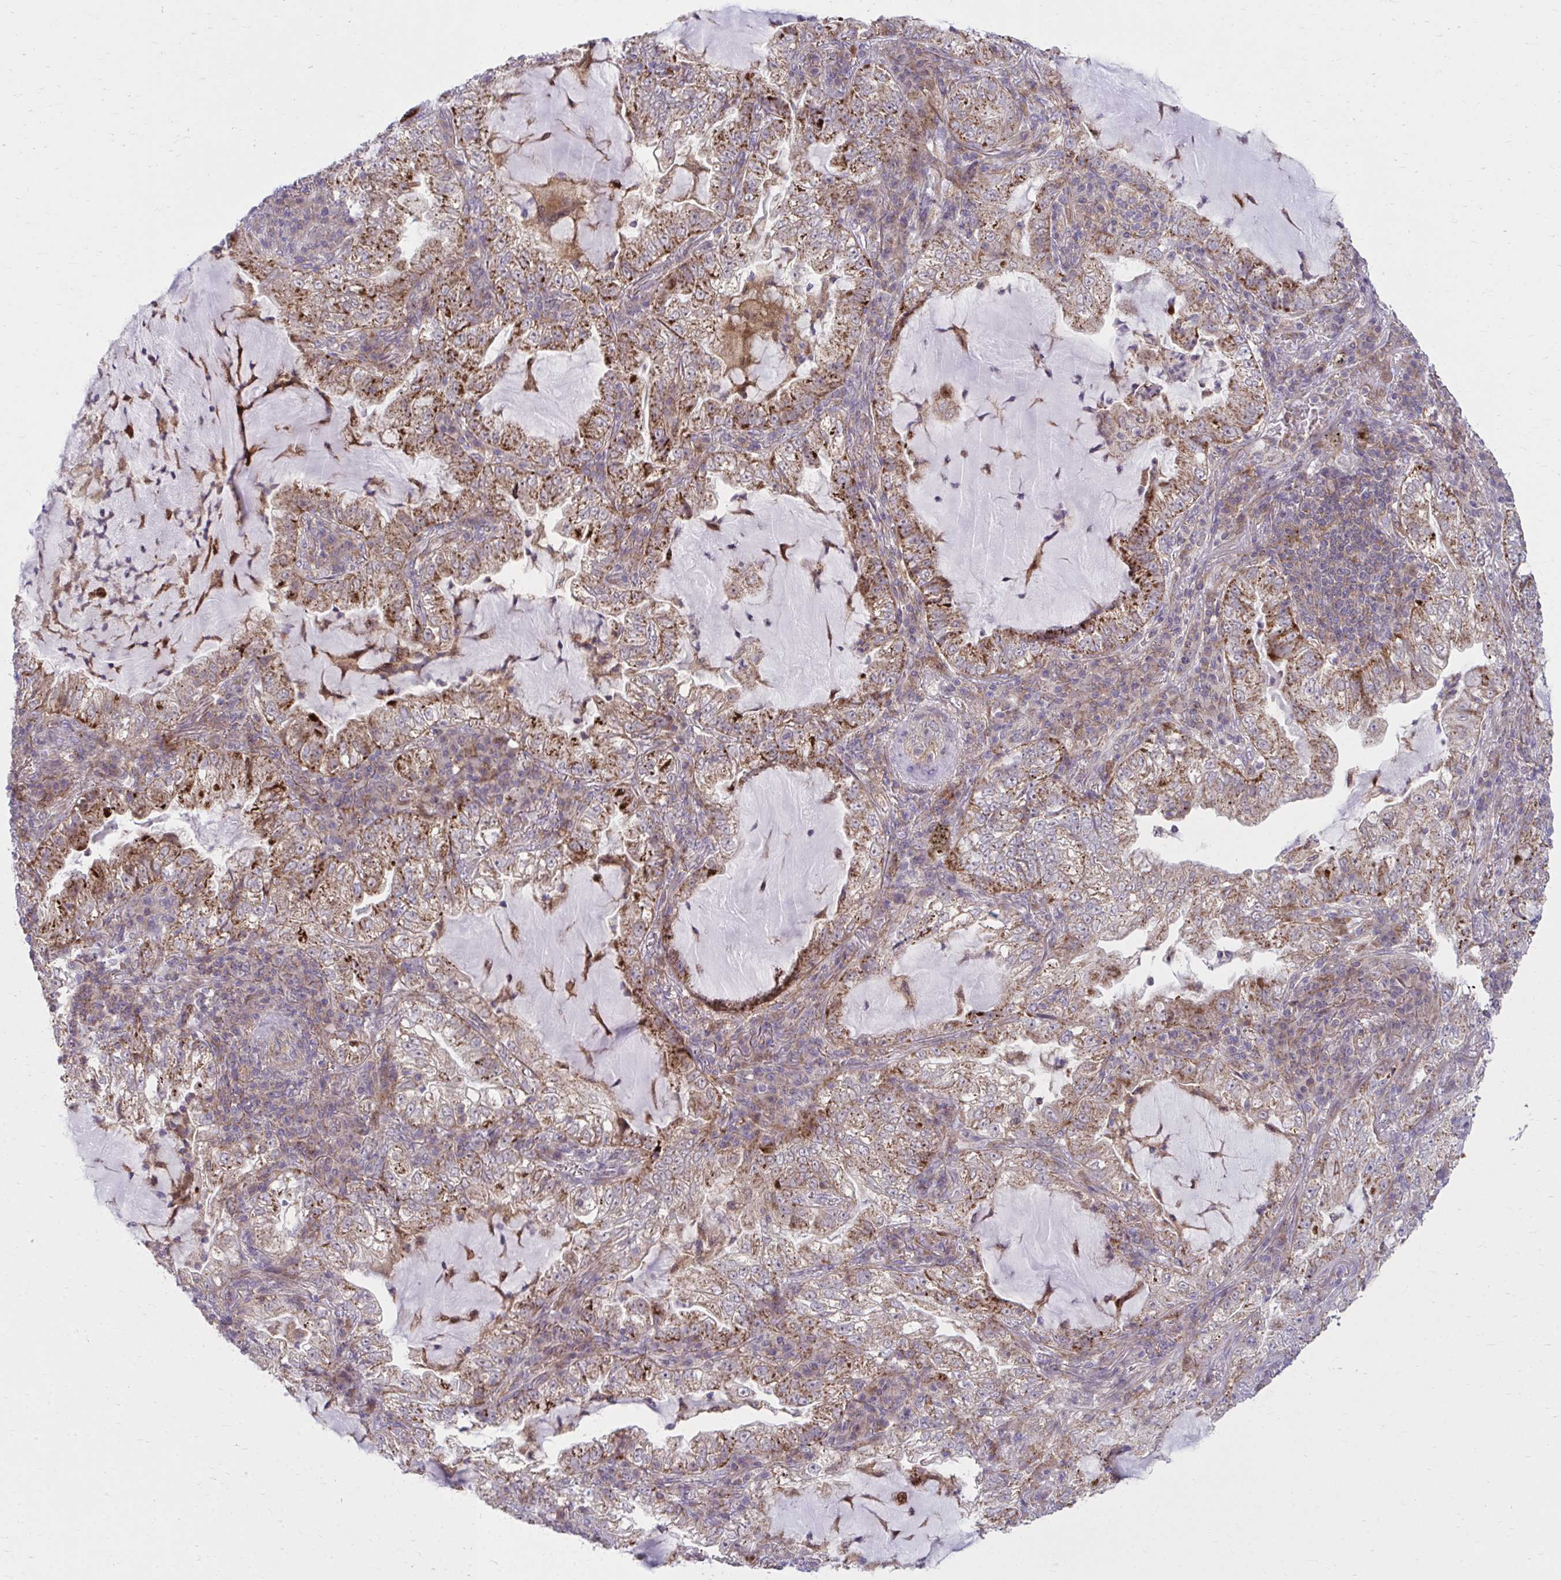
{"staining": {"intensity": "moderate", "quantity": ">75%", "location": "cytoplasmic/membranous"}, "tissue": "lung cancer", "cell_type": "Tumor cells", "image_type": "cancer", "snomed": [{"axis": "morphology", "description": "Adenocarcinoma, NOS"}, {"axis": "topography", "description": "Lung"}], "caption": "High-magnification brightfield microscopy of adenocarcinoma (lung) stained with DAB (brown) and counterstained with hematoxylin (blue). tumor cells exhibit moderate cytoplasmic/membranous staining is identified in about>75% of cells.", "gene": "C16orf54", "patient": {"sex": "female", "age": 73}}